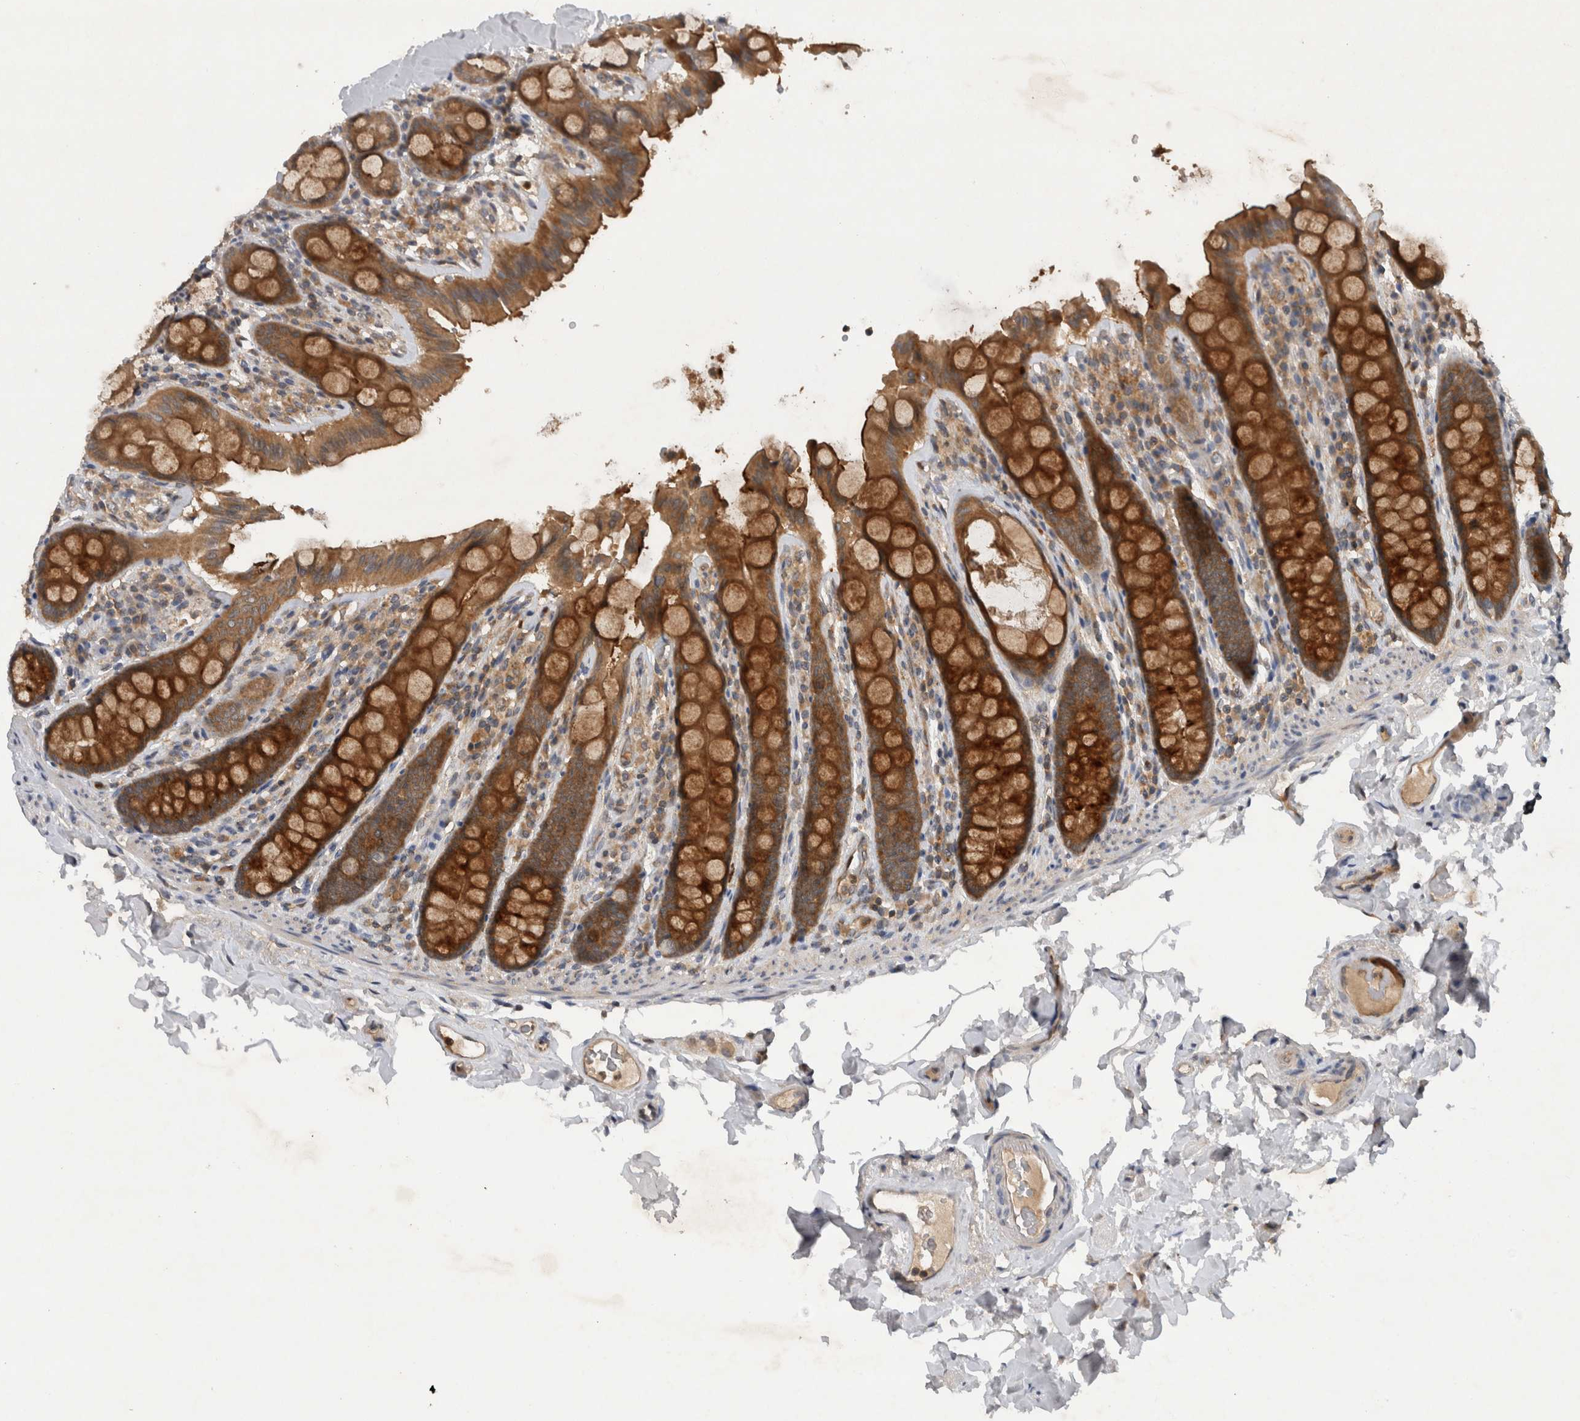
{"staining": {"intensity": "moderate", "quantity": ">75%", "location": "cytoplasmic/membranous"}, "tissue": "colon", "cell_type": "Endothelial cells", "image_type": "normal", "snomed": [{"axis": "morphology", "description": "Normal tissue, NOS"}, {"axis": "topography", "description": "Colon"}, {"axis": "topography", "description": "Peripheral nerve tissue"}], "caption": "IHC (DAB (3,3'-diaminobenzidine)) staining of unremarkable colon exhibits moderate cytoplasmic/membranous protein staining in about >75% of endothelial cells.", "gene": "PDCD2", "patient": {"sex": "female", "age": 61}}